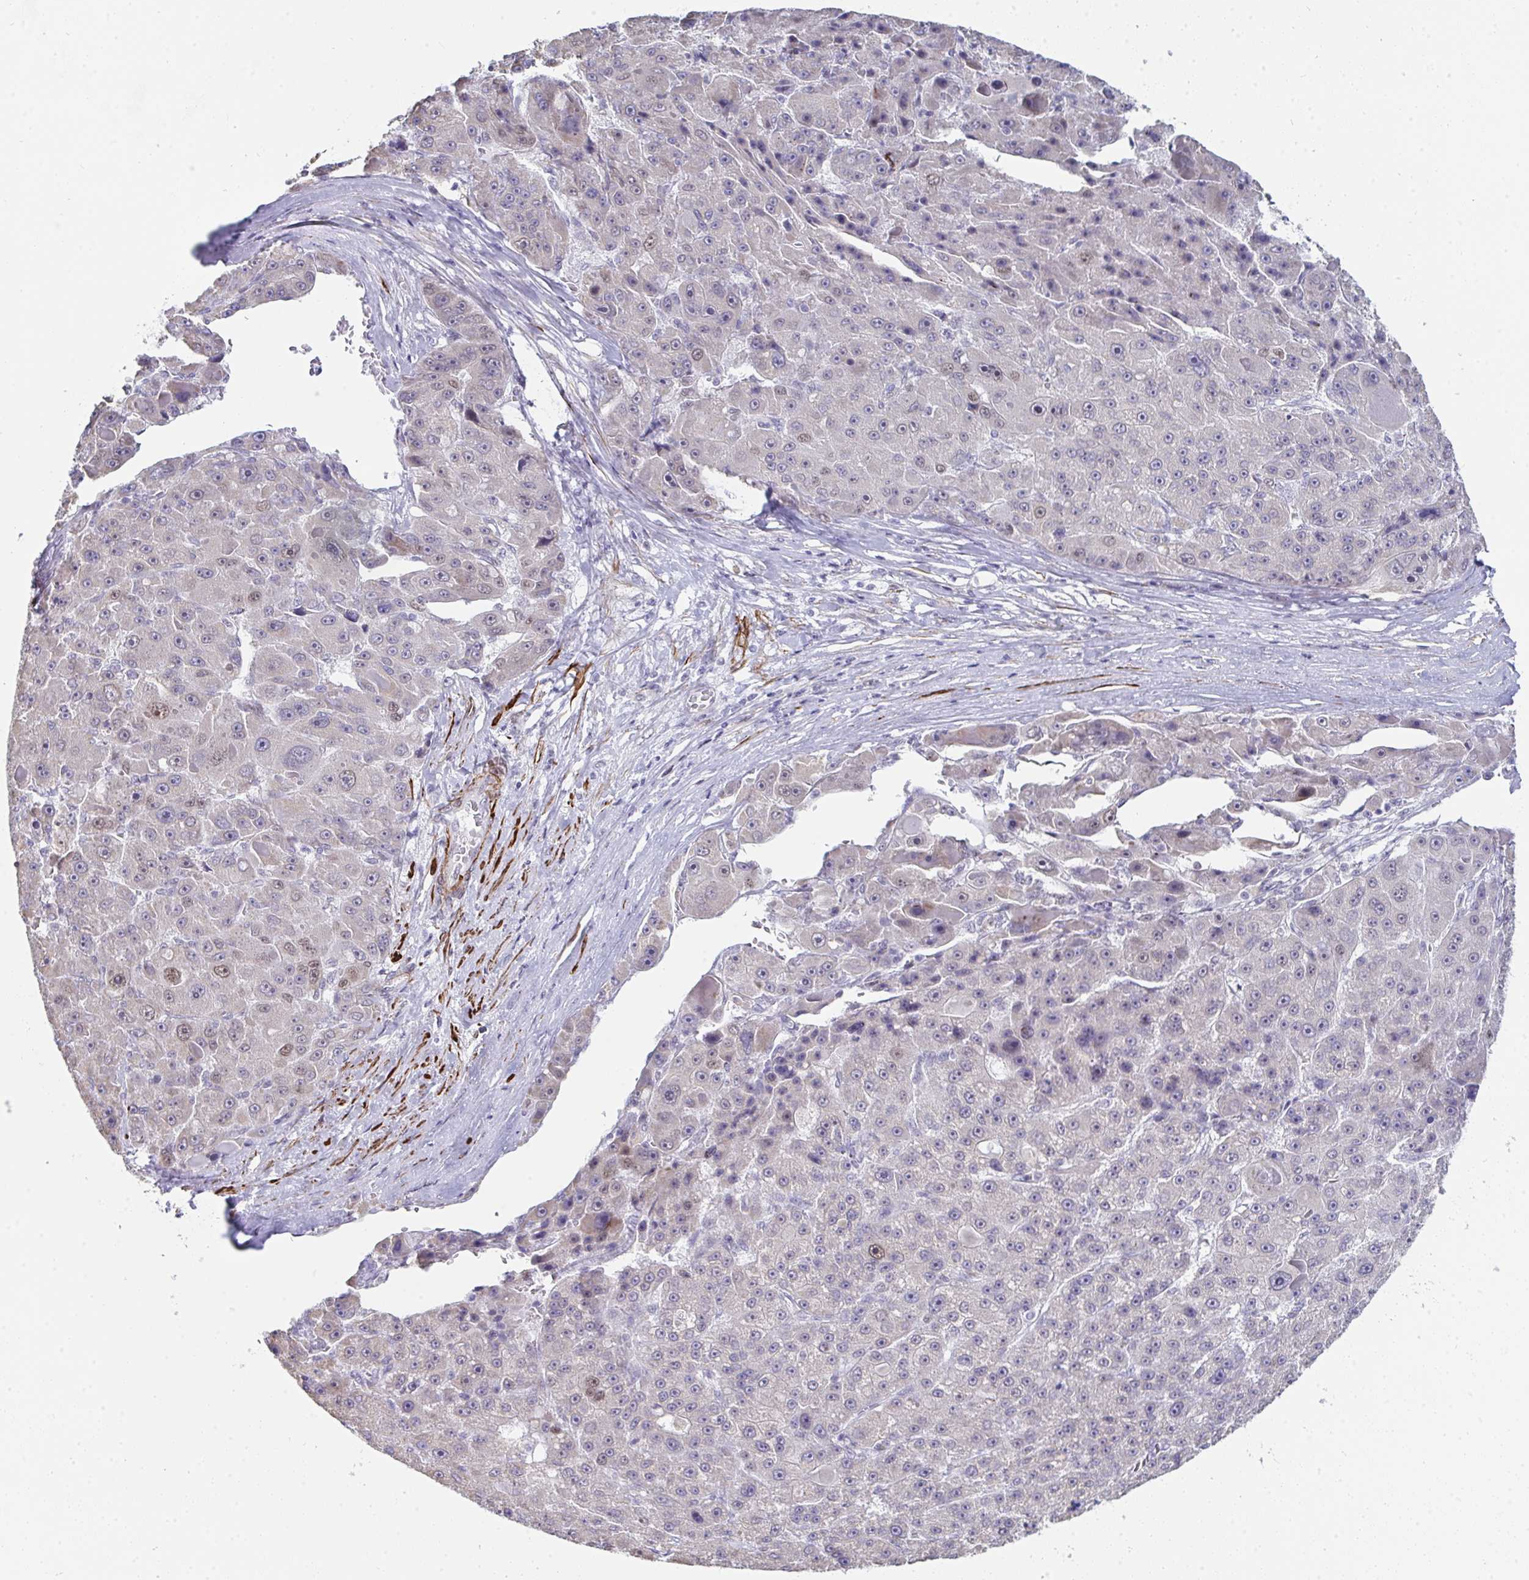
{"staining": {"intensity": "weak", "quantity": "<25%", "location": "nuclear"}, "tissue": "liver cancer", "cell_type": "Tumor cells", "image_type": "cancer", "snomed": [{"axis": "morphology", "description": "Carcinoma, Hepatocellular, NOS"}, {"axis": "topography", "description": "Liver"}], "caption": "Immunohistochemical staining of human liver cancer exhibits no significant staining in tumor cells.", "gene": "GINS2", "patient": {"sex": "male", "age": 76}}